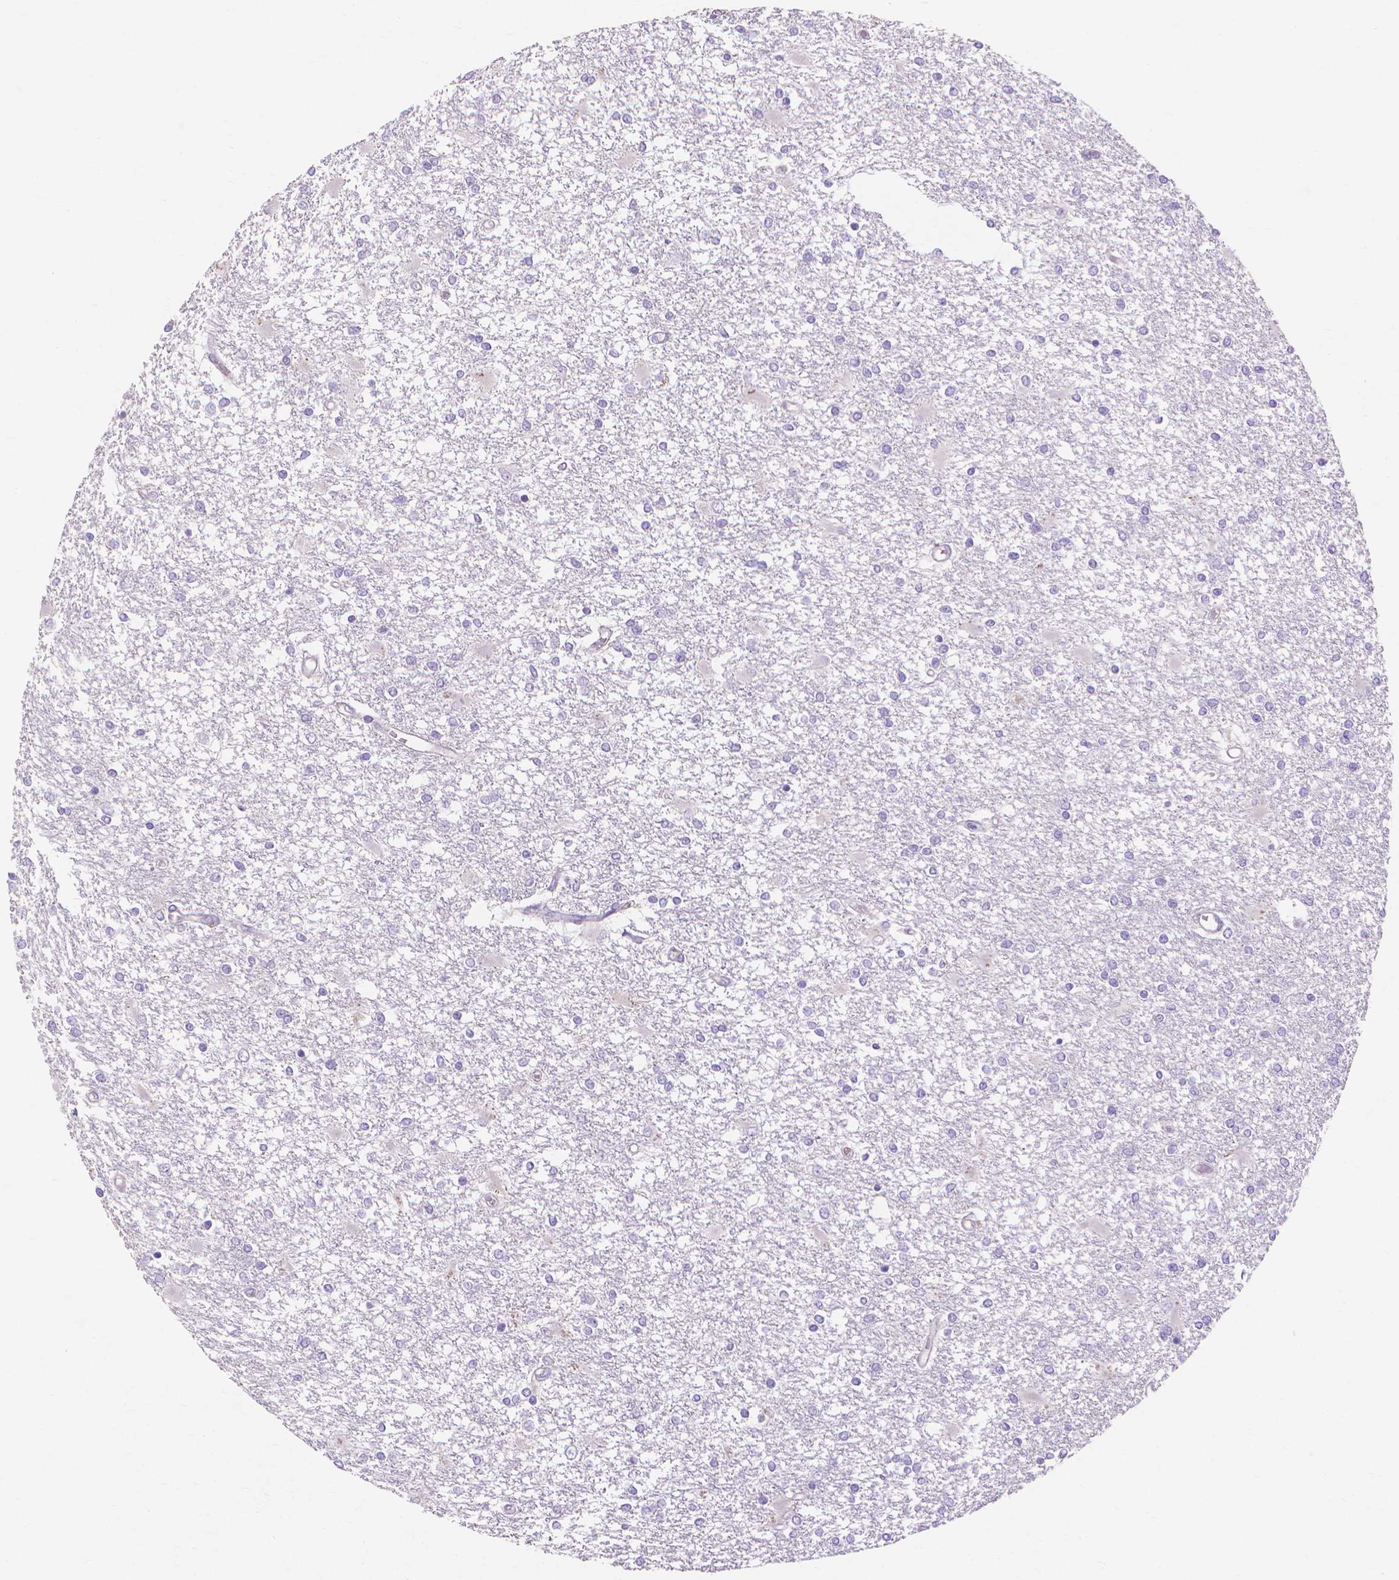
{"staining": {"intensity": "negative", "quantity": "none", "location": "none"}, "tissue": "glioma", "cell_type": "Tumor cells", "image_type": "cancer", "snomed": [{"axis": "morphology", "description": "Glioma, malignant, High grade"}, {"axis": "topography", "description": "Cerebral cortex"}], "caption": "IHC histopathology image of high-grade glioma (malignant) stained for a protein (brown), which displays no expression in tumor cells.", "gene": "MBLAC1", "patient": {"sex": "male", "age": 79}}